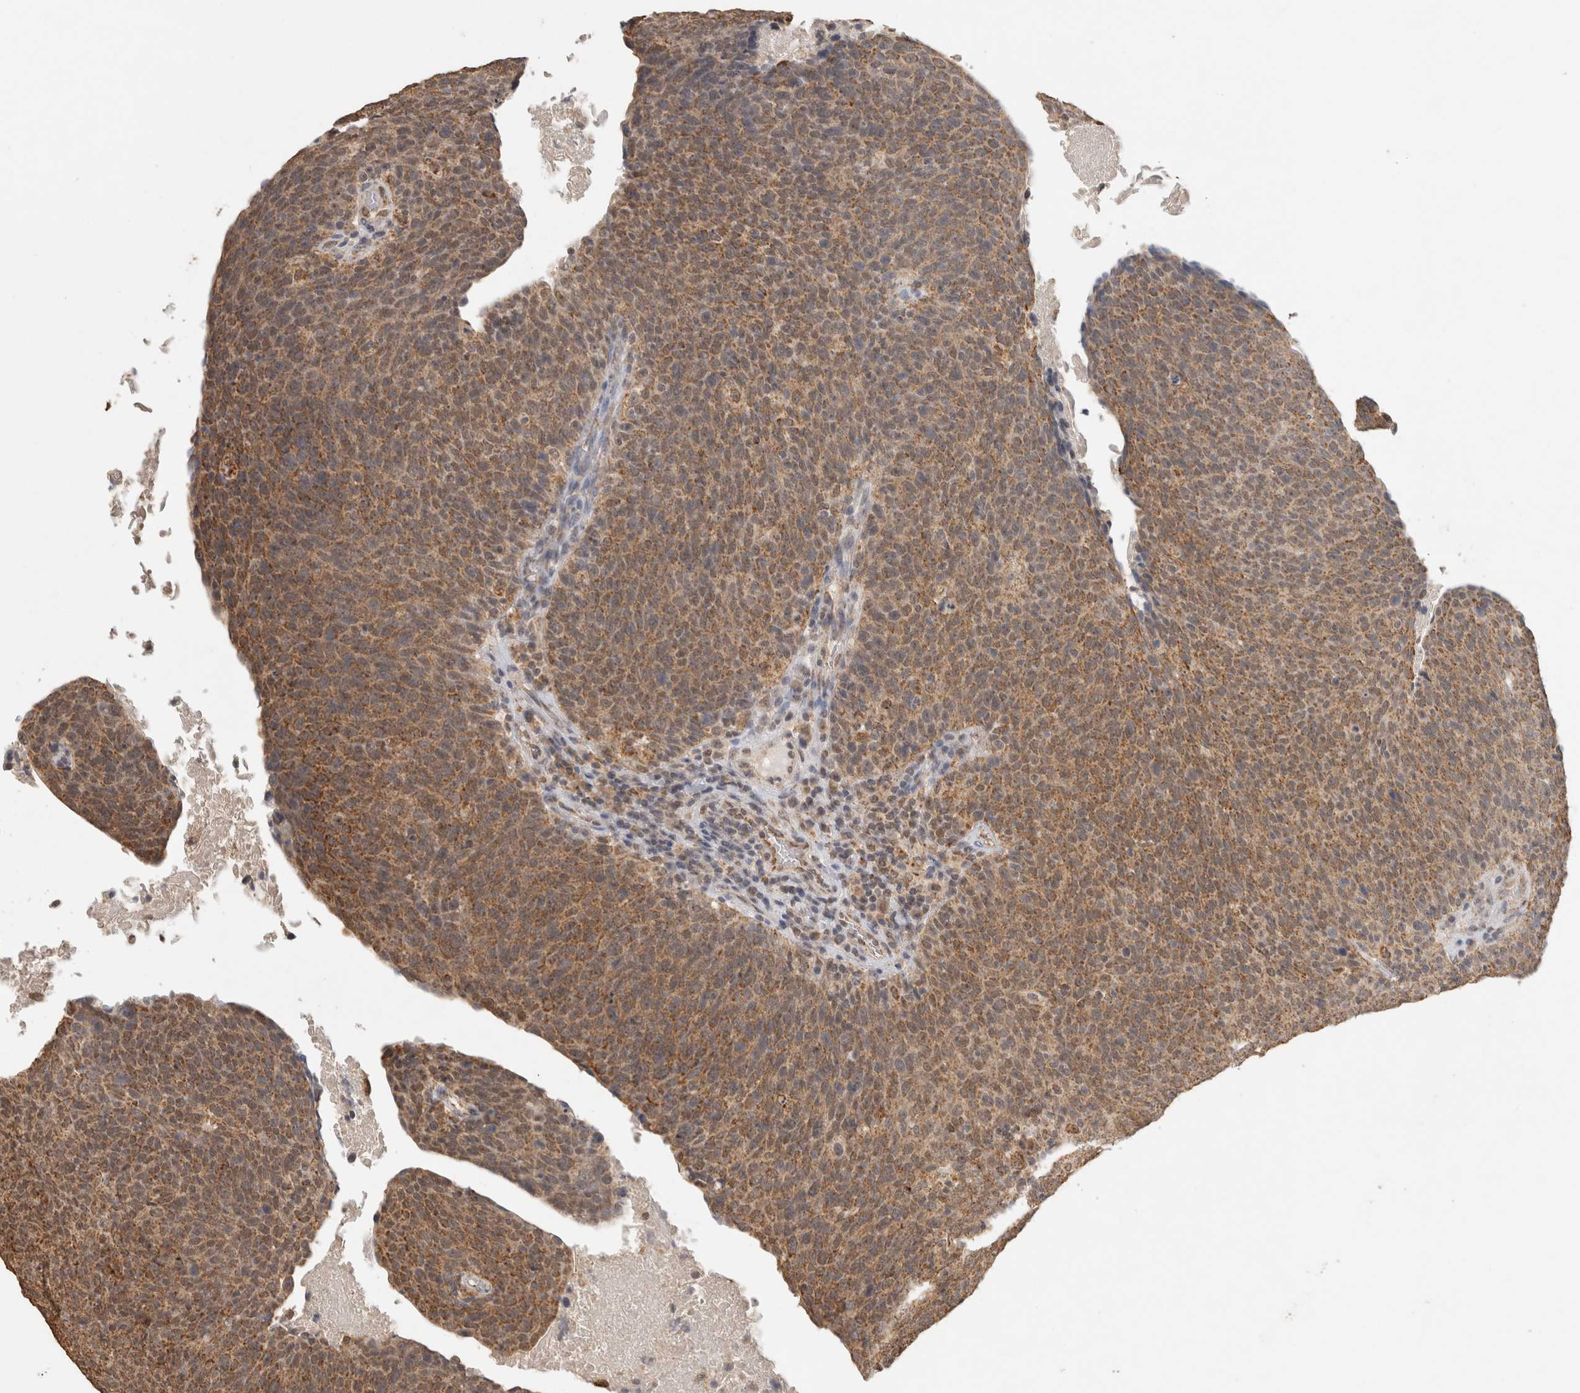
{"staining": {"intensity": "moderate", "quantity": ">75%", "location": "cytoplasmic/membranous"}, "tissue": "head and neck cancer", "cell_type": "Tumor cells", "image_type": "cancer", "snomed": [{"axis": "morphology", "description": "Squamous cell carcinoma, NOS"}, {"axis": "morphology", "description": "Squamous cell carcinoma, metastatic, NOS"}, {"axis": "topography", "description": "Lymph node"}, {"axis": "topography", "description": "Head-Neck"}], "caption": "Human head and neck cancer stained with a brown dye exhibits moderate cytoplasmic/membranous positive expression in about >75% of tumor cells.", "gene": "BNIP3L", "patient": {"sex": "male", "age": 62}}